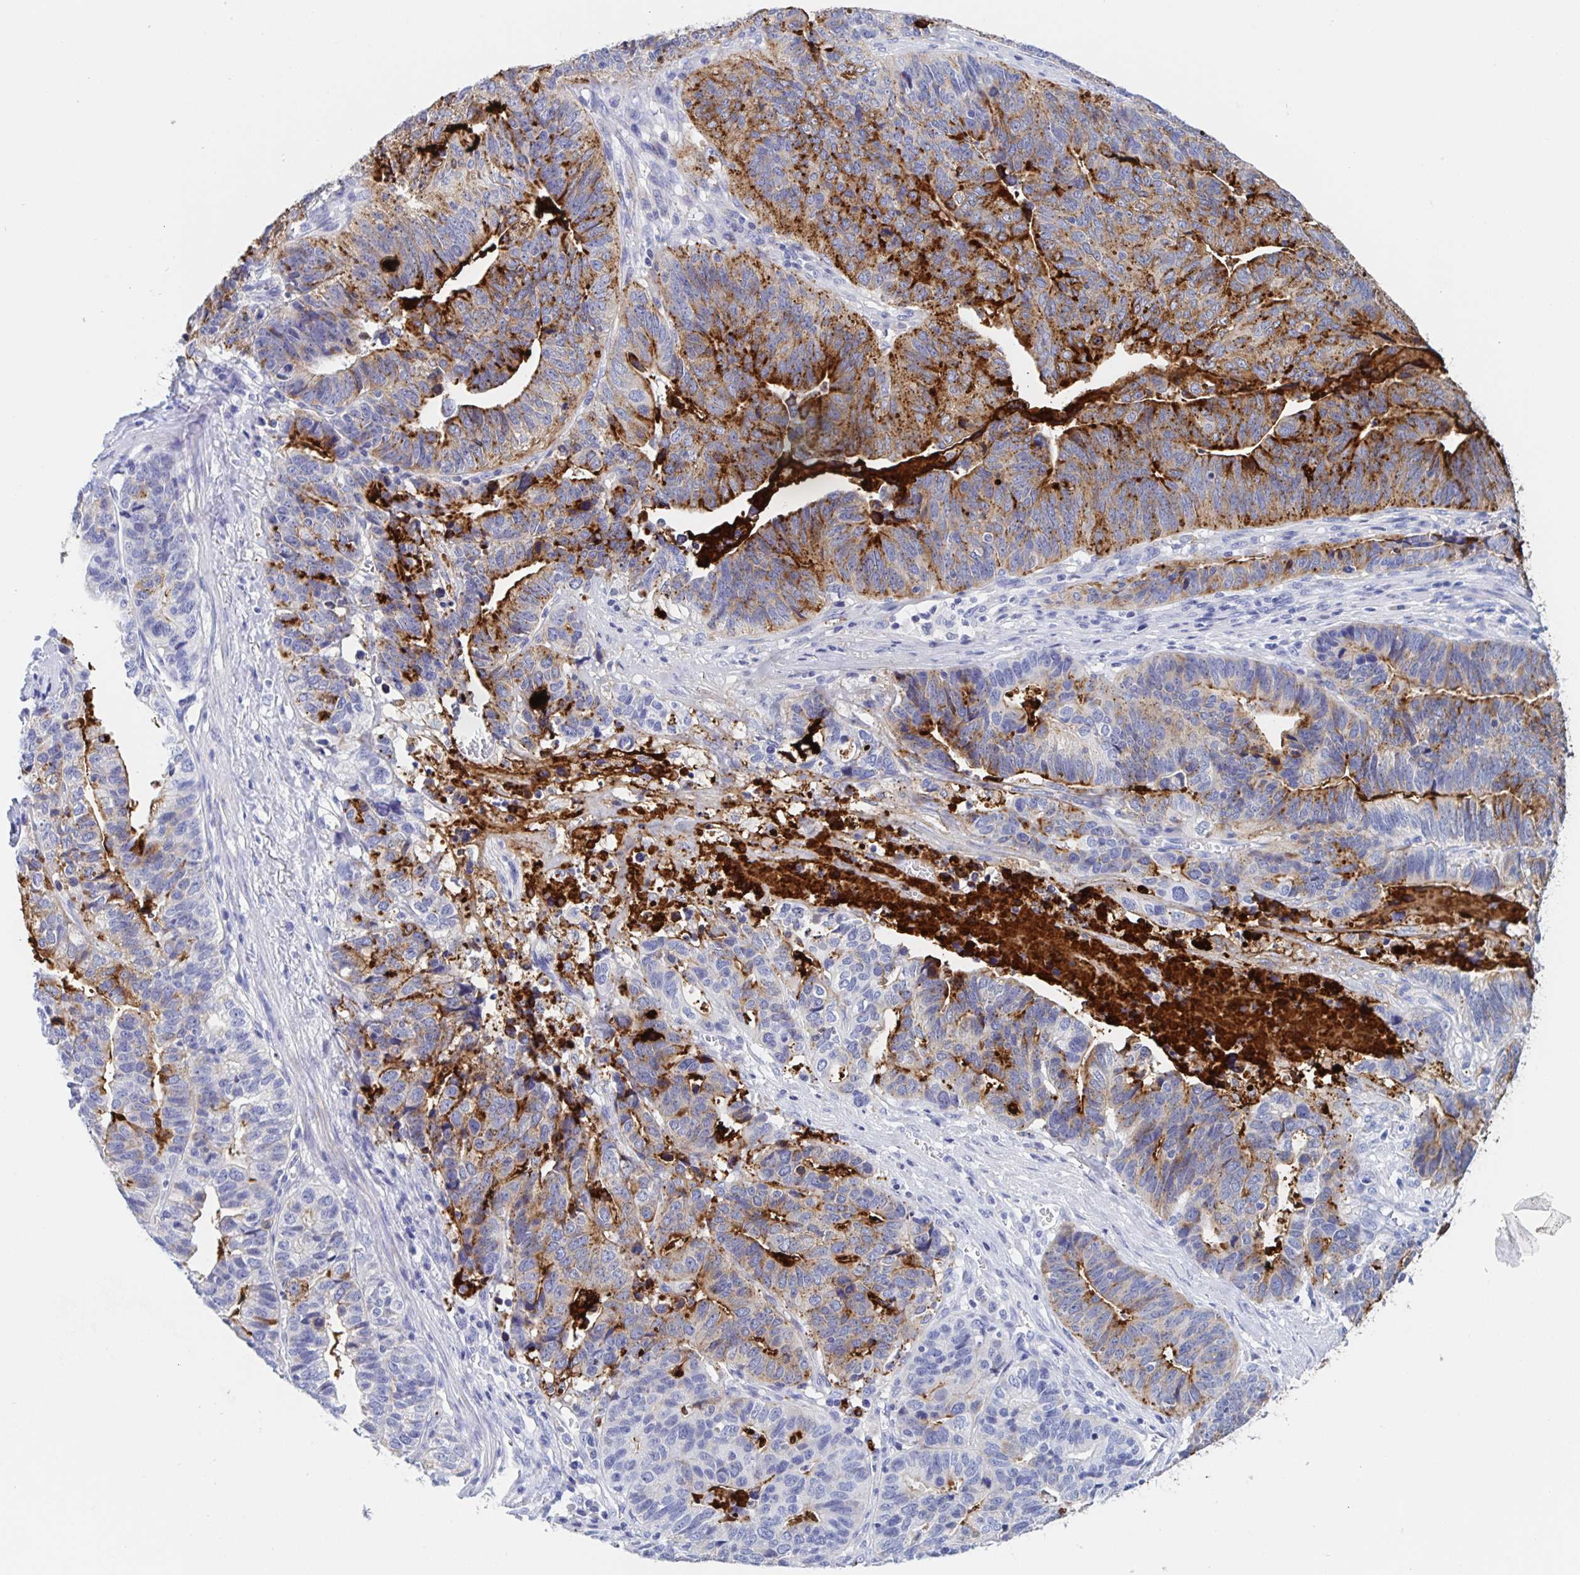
{"staining": {"intensity": "strong", "quantity": "<25%", "location": "cytoplasmic/membranous"}, "tissue": "stomach cancer", "cell_type": "Tumor cells", "image_type": "cancer", "snomed": [{"axis": "morphology", "description": "Adenocarcinoma, NOS"}, {"axis": "topography", "description": "Stomach, upper"}], "caption": "IHC photomicrograph of neoplastic tissue: human adenocarcinoma (stomach) stained using immunohistochemistry shows medium levels of strong protein expression localized specifically in the cytoplasmic/membranous of tumor cells, appearing as a cytoplasmic/membranous brown color.", "gene": "DMBT1", "patient": {"sex": "female", "age": 67}}